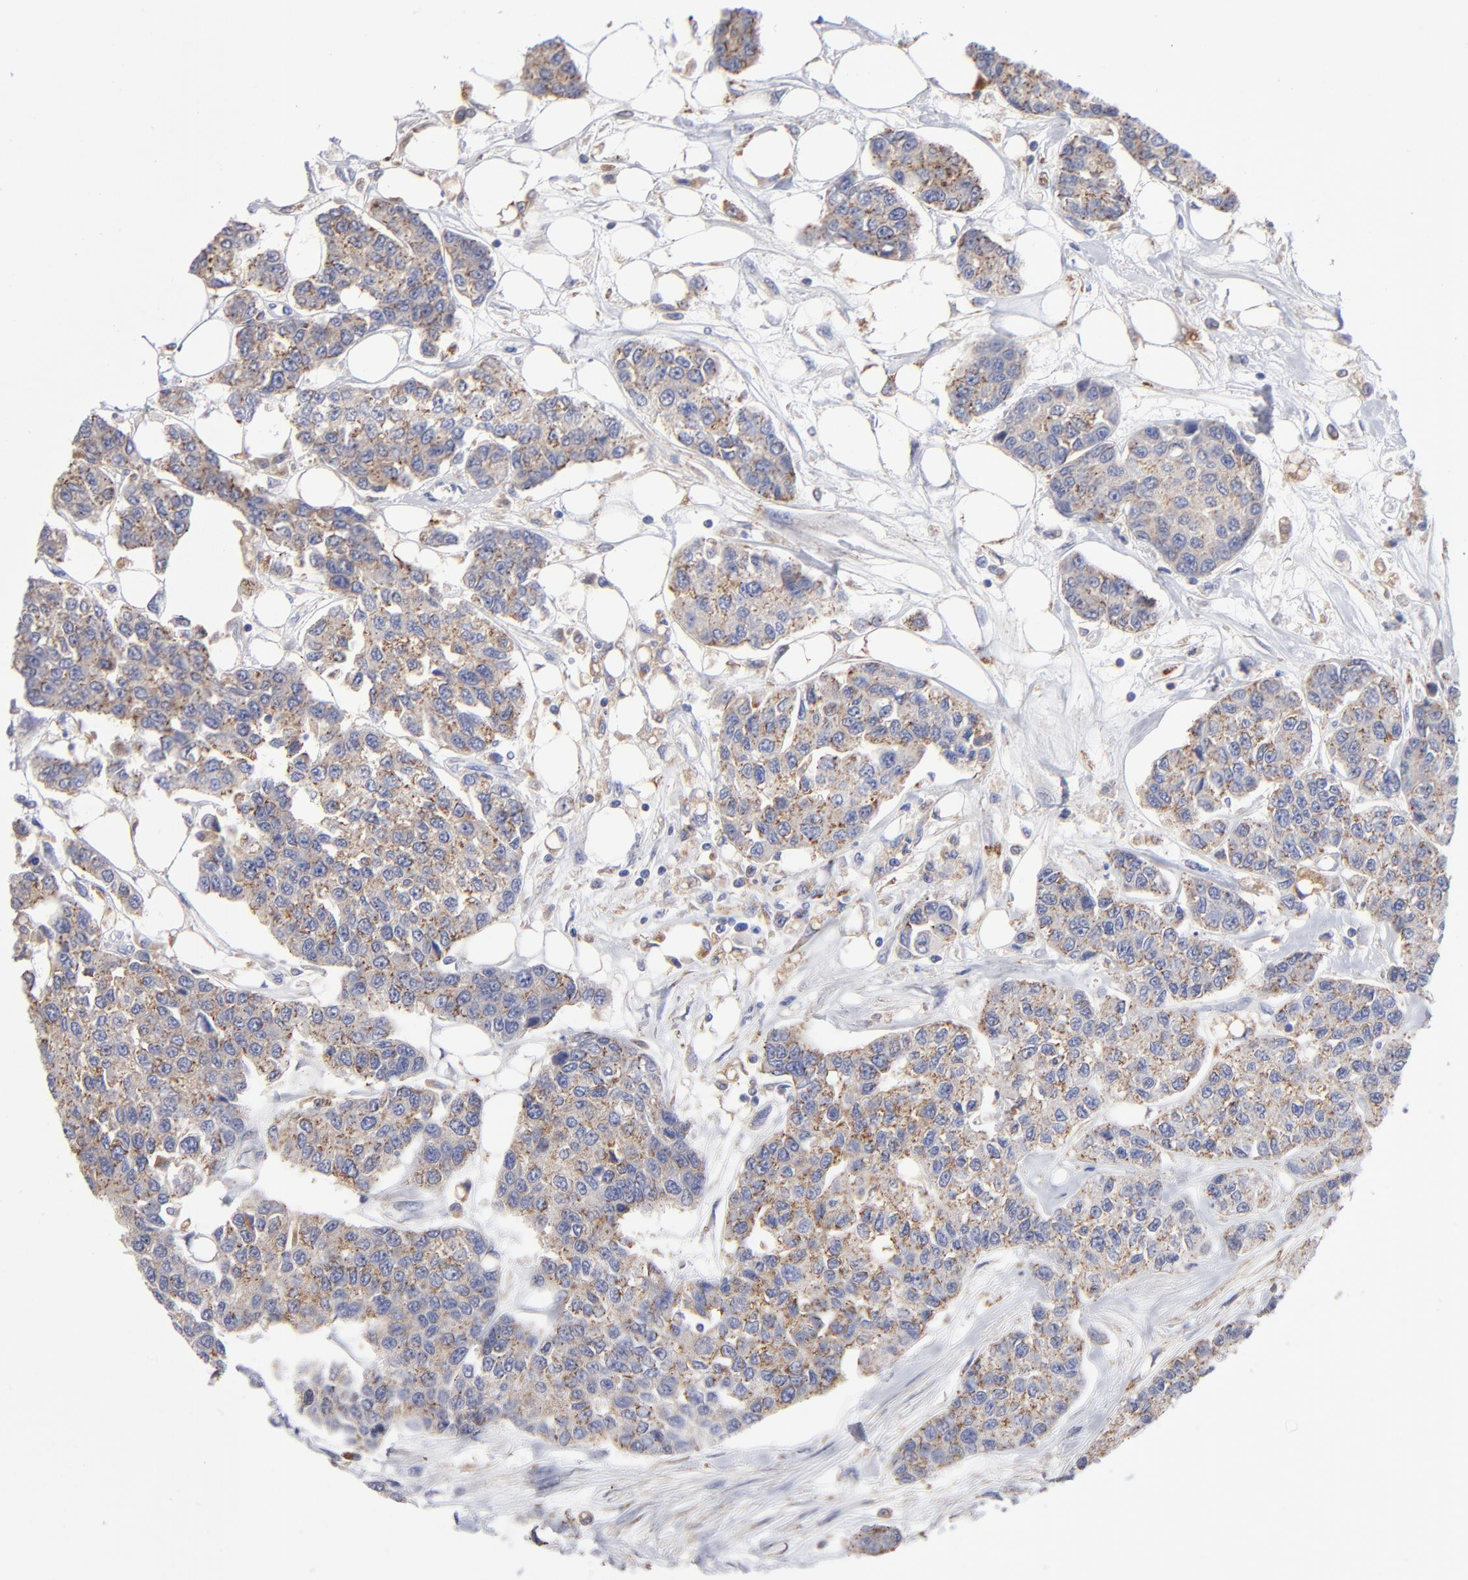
{"staining": {"intensity": "moderate", "quantity": ">75%", "location": "cytoplasmic/membranous"}, "tissue": "breast cancer", "cell_type": "Tumor cells", "image_type": "cancer", "snomed": [{"axis": "morphology", "description": "Duct carcinoma"}, {"axis": "topography", "description": "Breast"}], "caption": "Tumor cells show medium levels of moderate cytoplasmic/membranous positivity in approximately >75% of cells in breast cancer (intraductal carcinoma).", "gene": "RRAGB", "patient": {"sex": "female", "age": 51}}